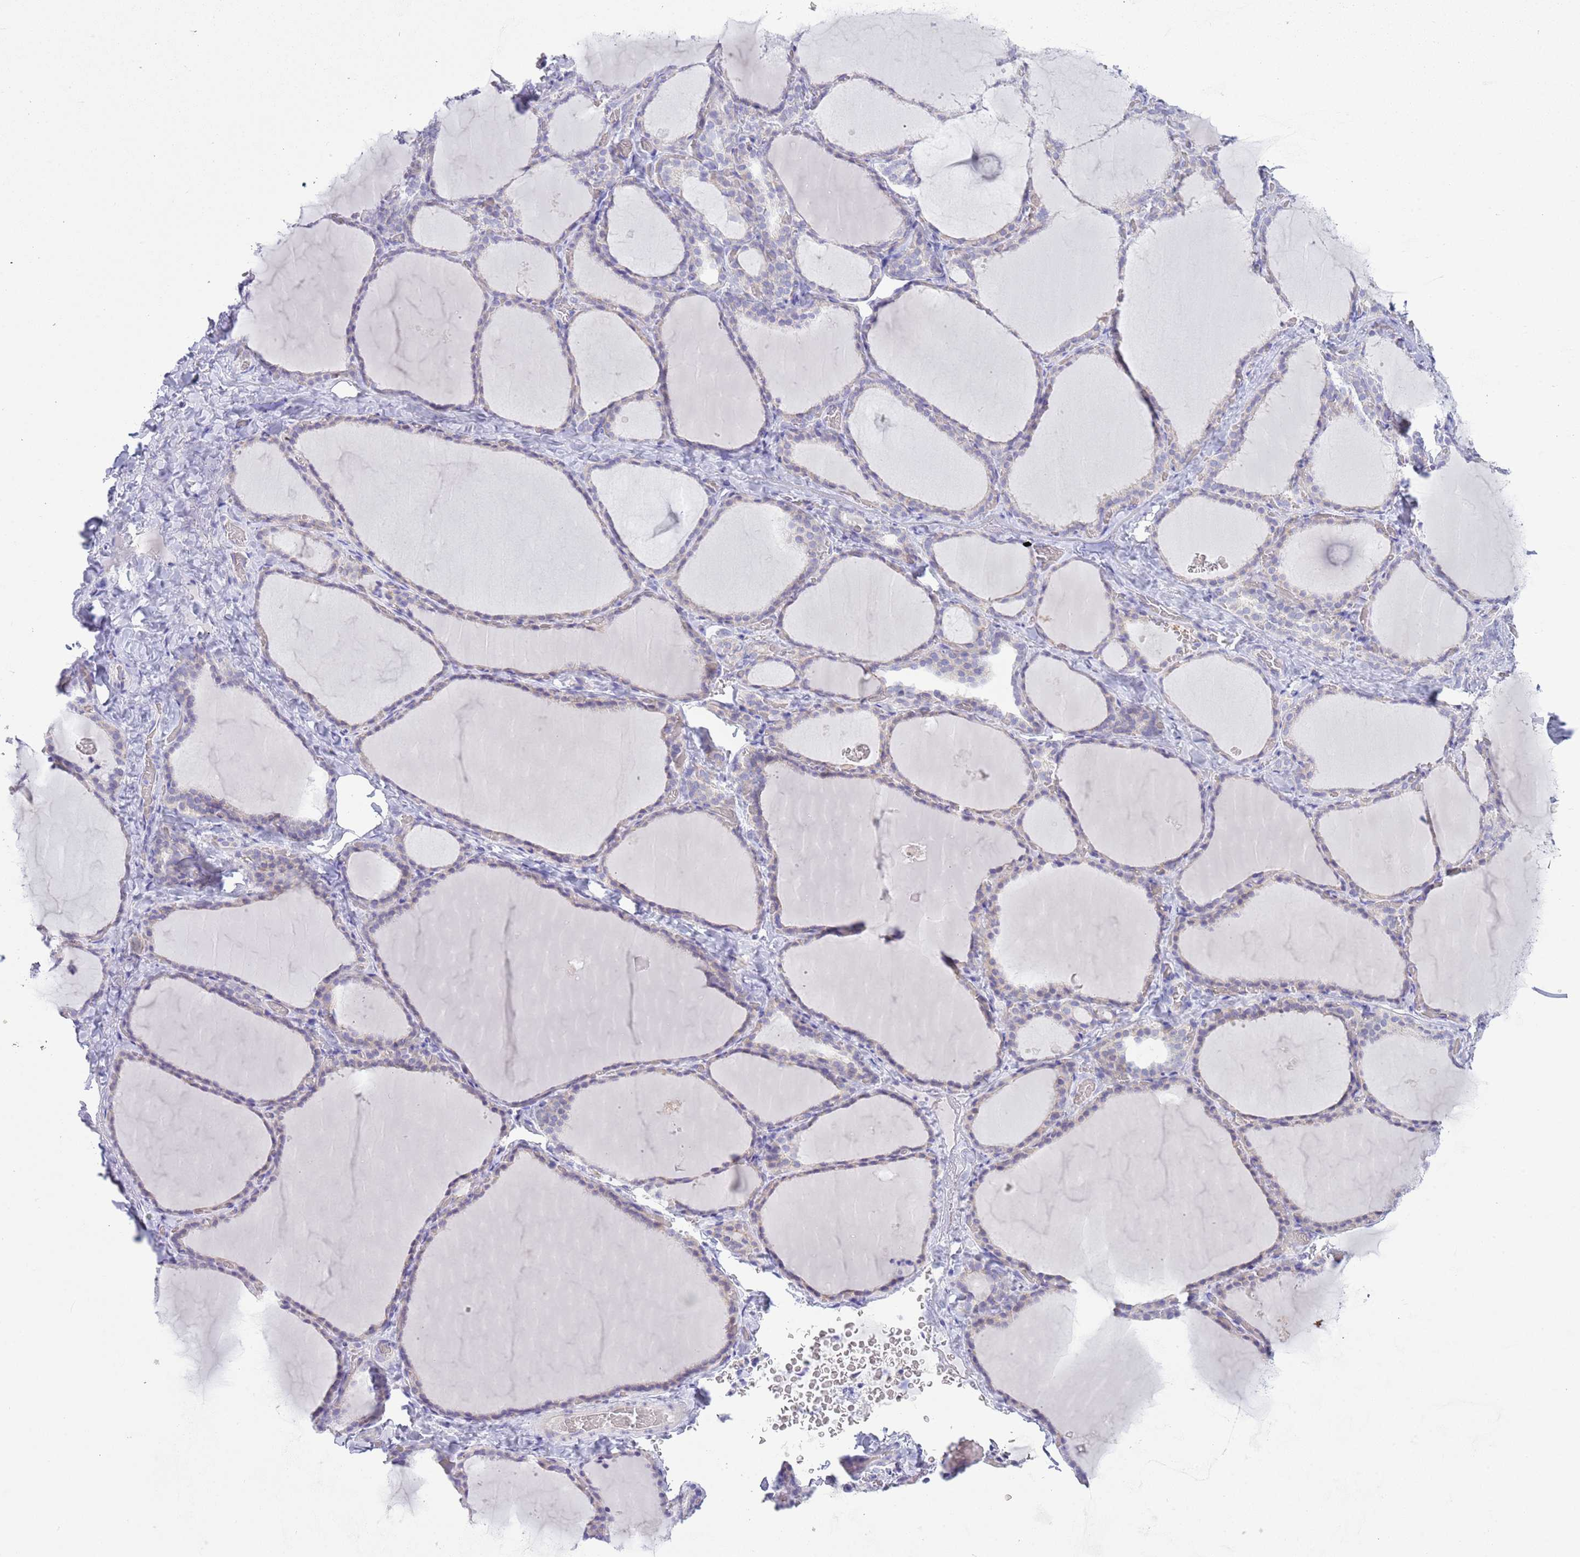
{"staining": {"intensity": "negative", "quantity": "none", "location": "none"}, "tissue": "thyroid gland", "cell_type": "Glandular cells", "image_type": "normal", "snomed": [{"axis": "morphology", "description": "Normal tissue, NOS"}, {"axis": "topography", "description": "Thyroid gland"}], "caption": "Immunohistochemistry of normal thyroid gland exhibits no staining in glandular cells.", "gene": "ACR", "patient": {"sex": "female", "age": 39}}